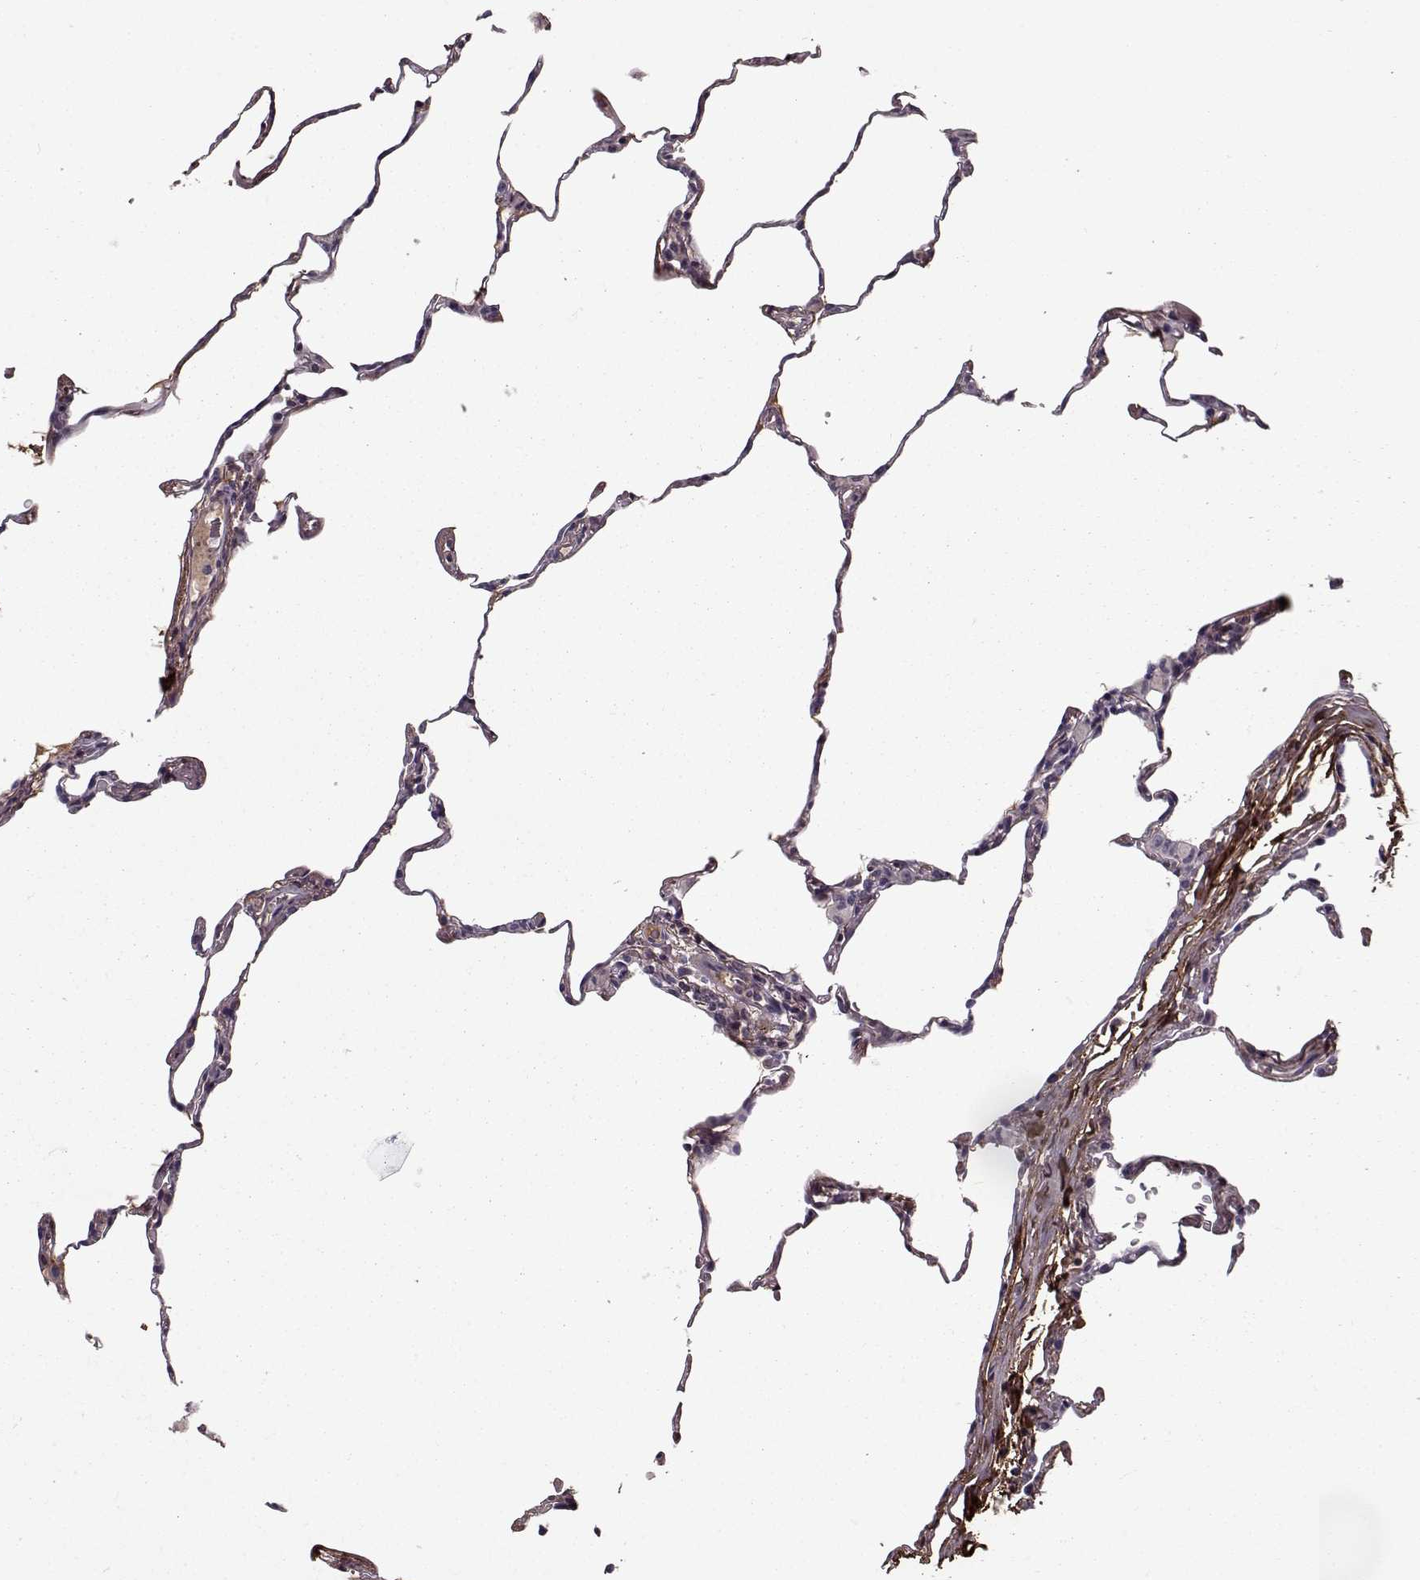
{"staining": {"intensity": "negative", "quantity": "none", "location": "none"}, "tissue": "lung", "cell_type": "Alveolar cells", "image_type": "normal", "snomed": [{"axis": "morphology", "description": "Normal tissue, NOS"}, {"axis": "topography", "description": "Lung"}], "caption": "IHC of normal lung shows no staining in alveolar cells.", "gene": "LUM", "patient": {"sex": "female", "age": 57}}